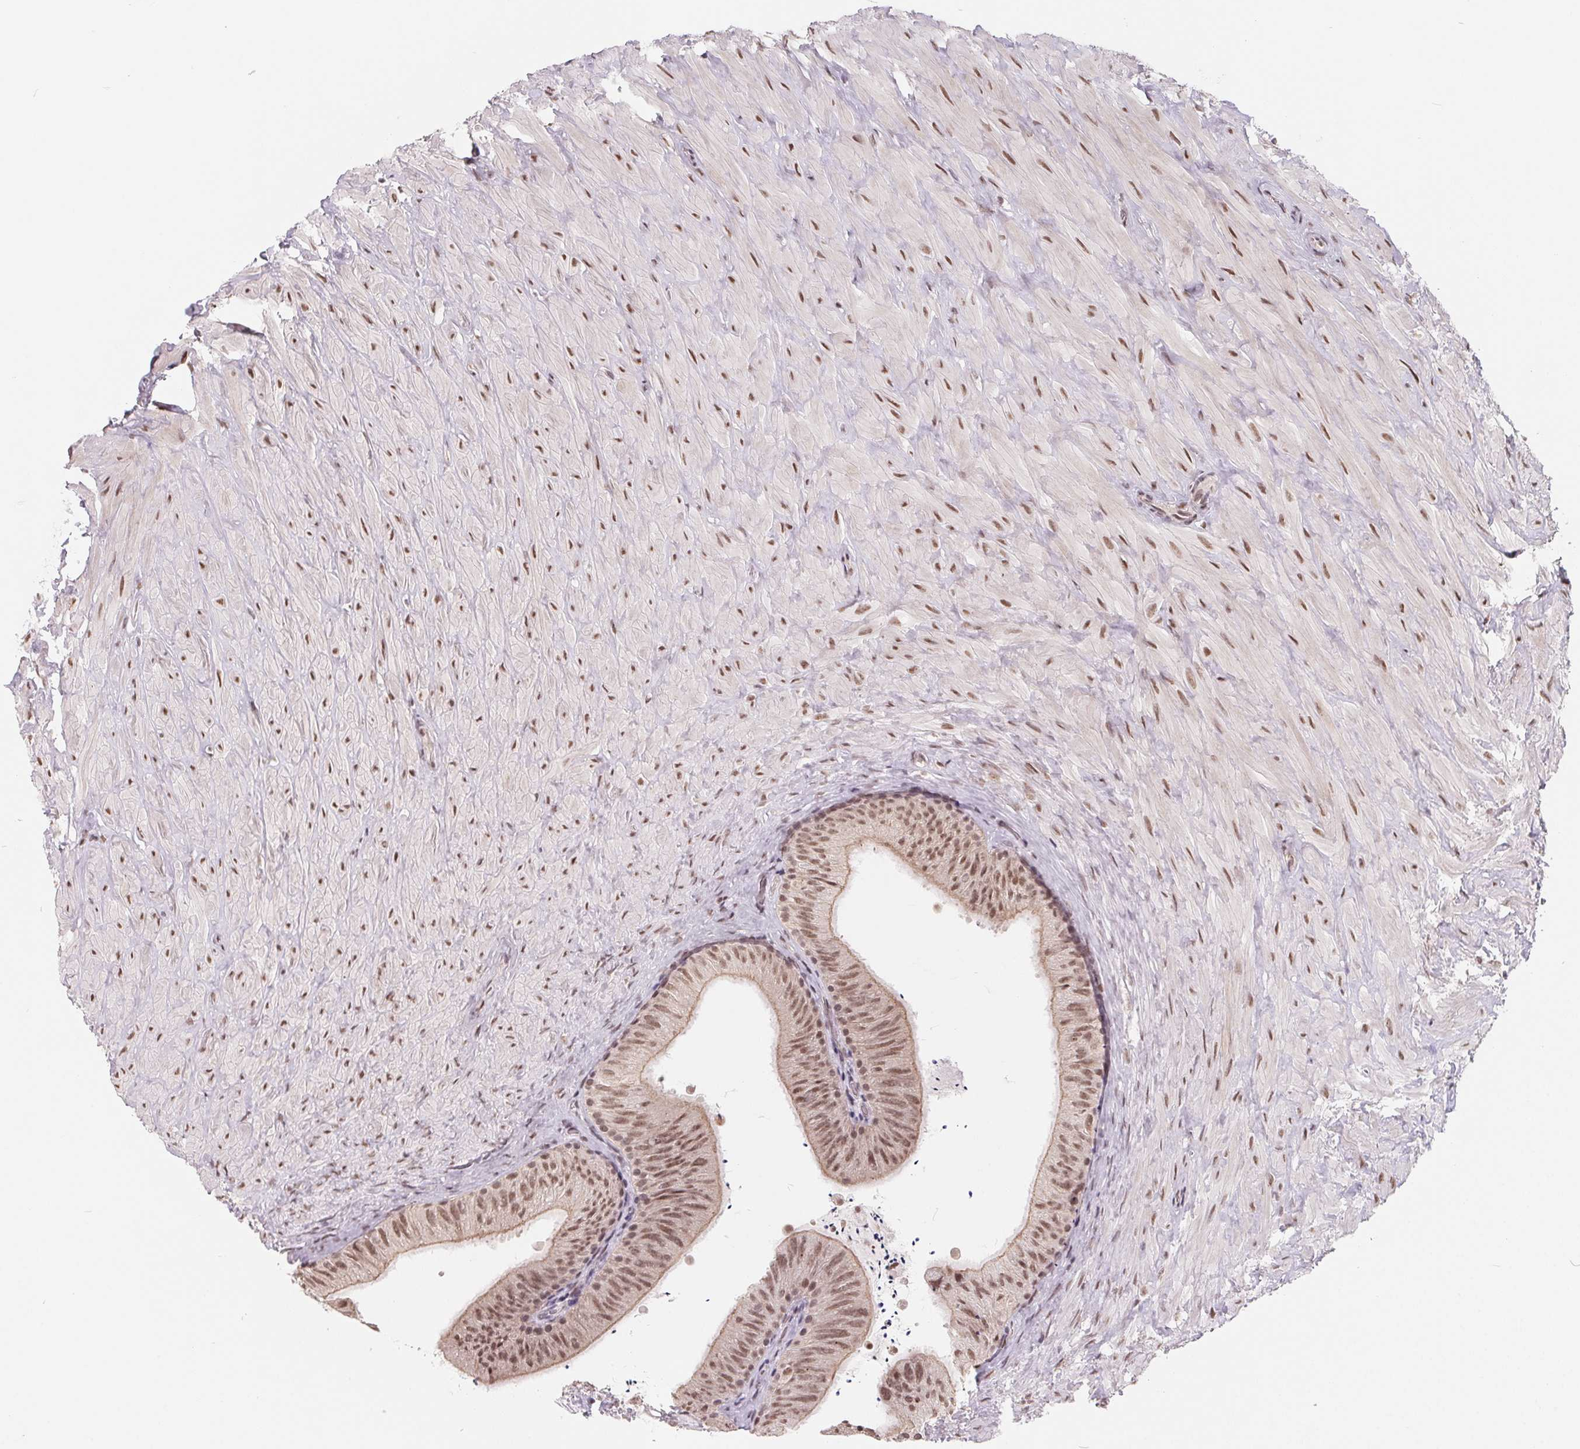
{"staining": {"intensity": "moderate", "quantity": ">75%", "location": "cytoplasmic/membranous,nuclear"}, "tissue": "epididymis", "cell_type": "Glandular cells", "image_type": "normal", "snomed": [{"axis": "morphology", "description": "Normal tissue, NOS"}, {"axis": "topography", "description": "Epididymis, spermatic cord, NOS"}, {"axis": "topography", "description": "Epididymis"}], "caption": "Protein expression analysis of benign epididymis demonstrates moderate cytoplasmic/membranous,nuclear positivity in approximately >75% of glandular cells.", "gene": "TCERG1", "patient": {"sex": "male", "age": 31}}